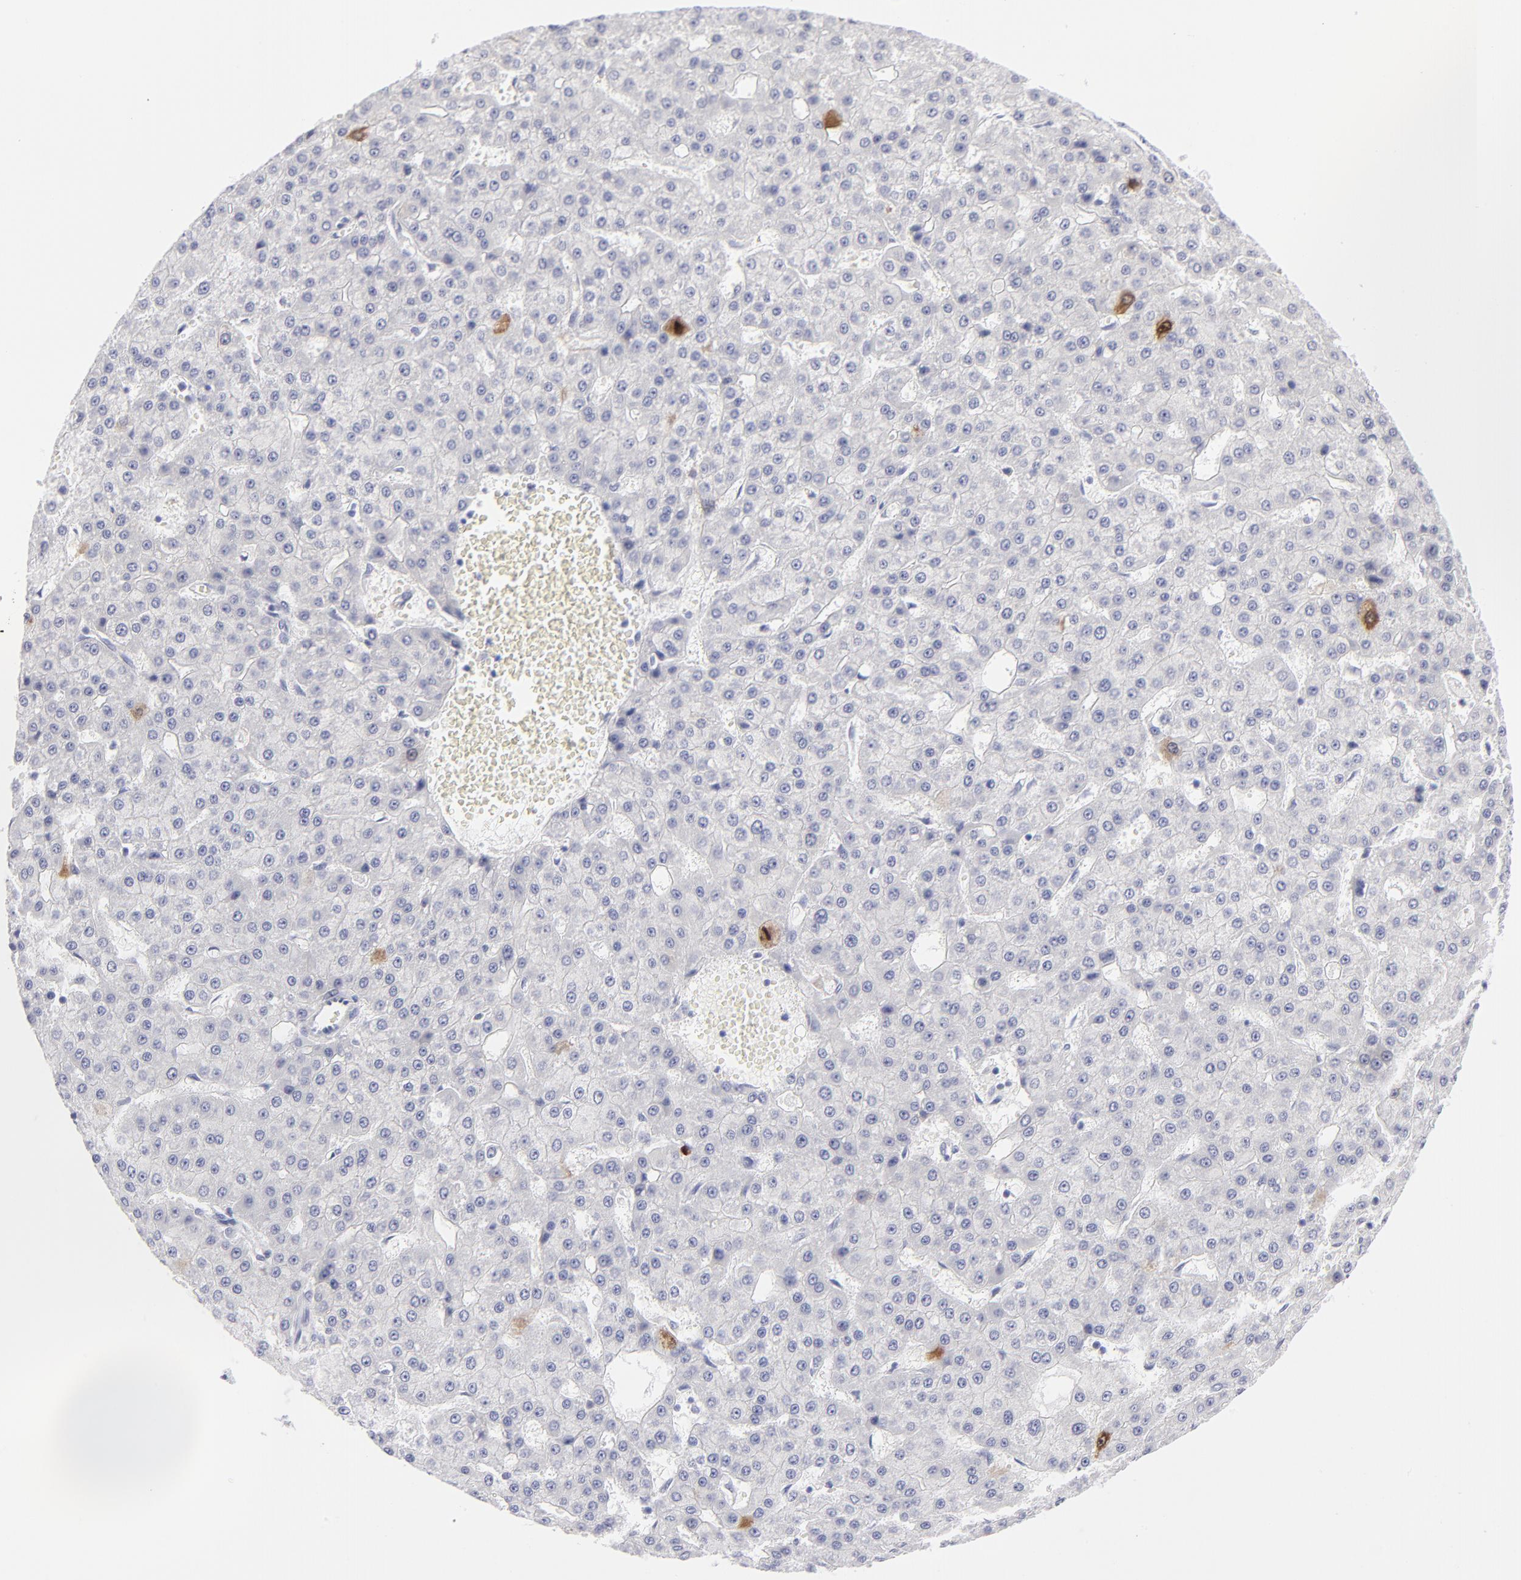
{"staining": {"intensity": "strong", "quantity": "<25%", "location": "cytoplasmic/membranous"}, "tissue": "liver cancer", "cell_type": "Tumor cells", "image_type": "cancer", "snomed": [{"axis": "morphology", "description": "Carcinoma, Hepatocellular, NOS"}, {"axis": "topography", "description": "Liver"}], "caption": "This is a micrograph of IHC staining of hepatocellular carcinoma (liver), which shows strong positivity in the cytoplasmic/membranous of tumor cells.", "gene": "CCNB1", "patient": {"sex": "male", "age": 47}}